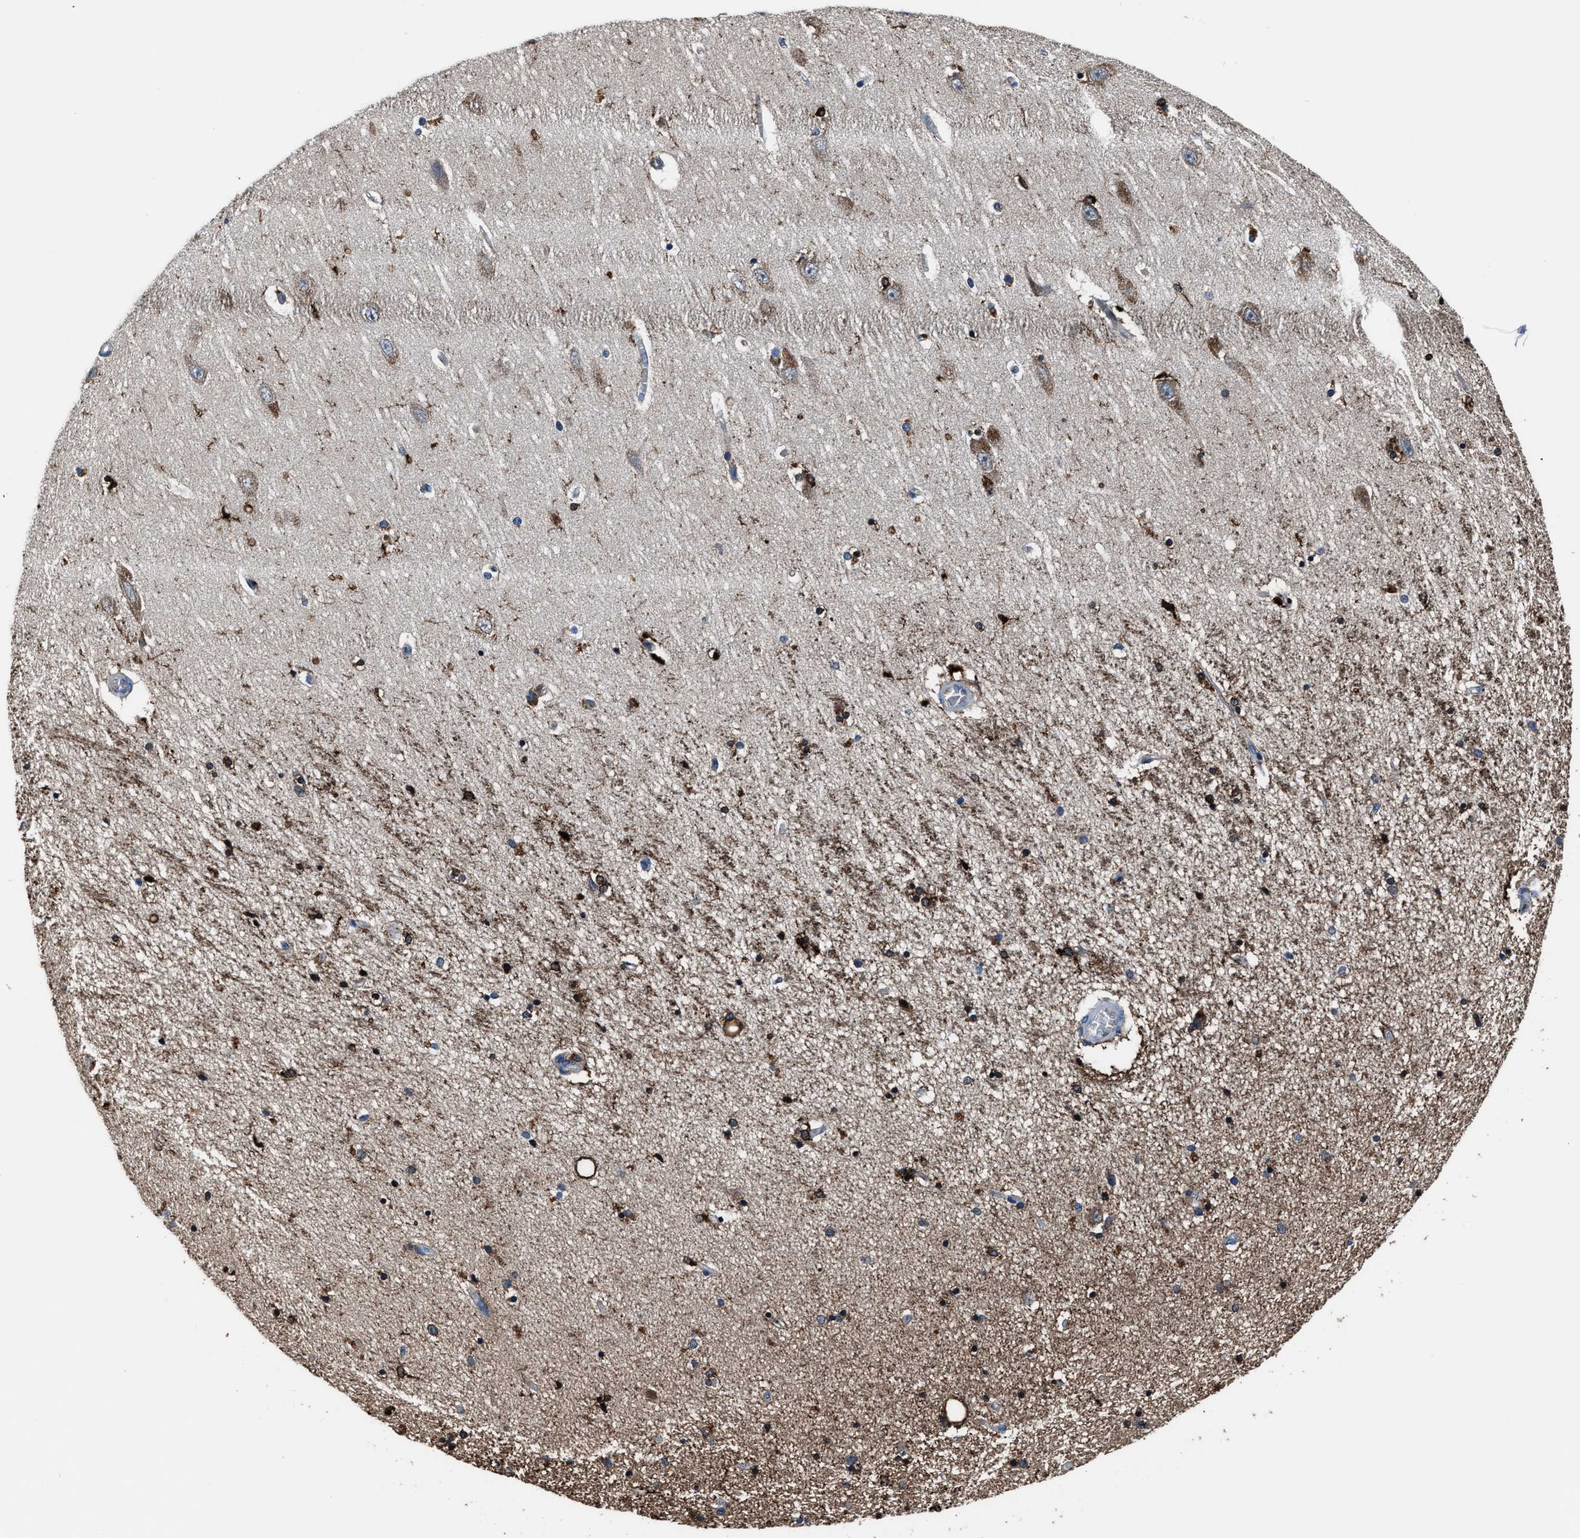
{"staining": {"intensity": "strong", "quantity": "25%-75%", "location": "cytoplasmic/membranous"}, "tissue": "hippocampus", "cell_type": "Glial cells", "image_type": "normal", "snomed": [{"axis": "morphology", "description": "Normal tissue, NOS"}, {"axis": "topography", "description": "Hippocampus"}], "caption": "Protein expression analysis of benign hippocampus reveals strong cytoplasmic/membranous staining in about 25%-75% of glial cells.", "gene": "FTL", "patient": {"sex": "female", "age": 54}}